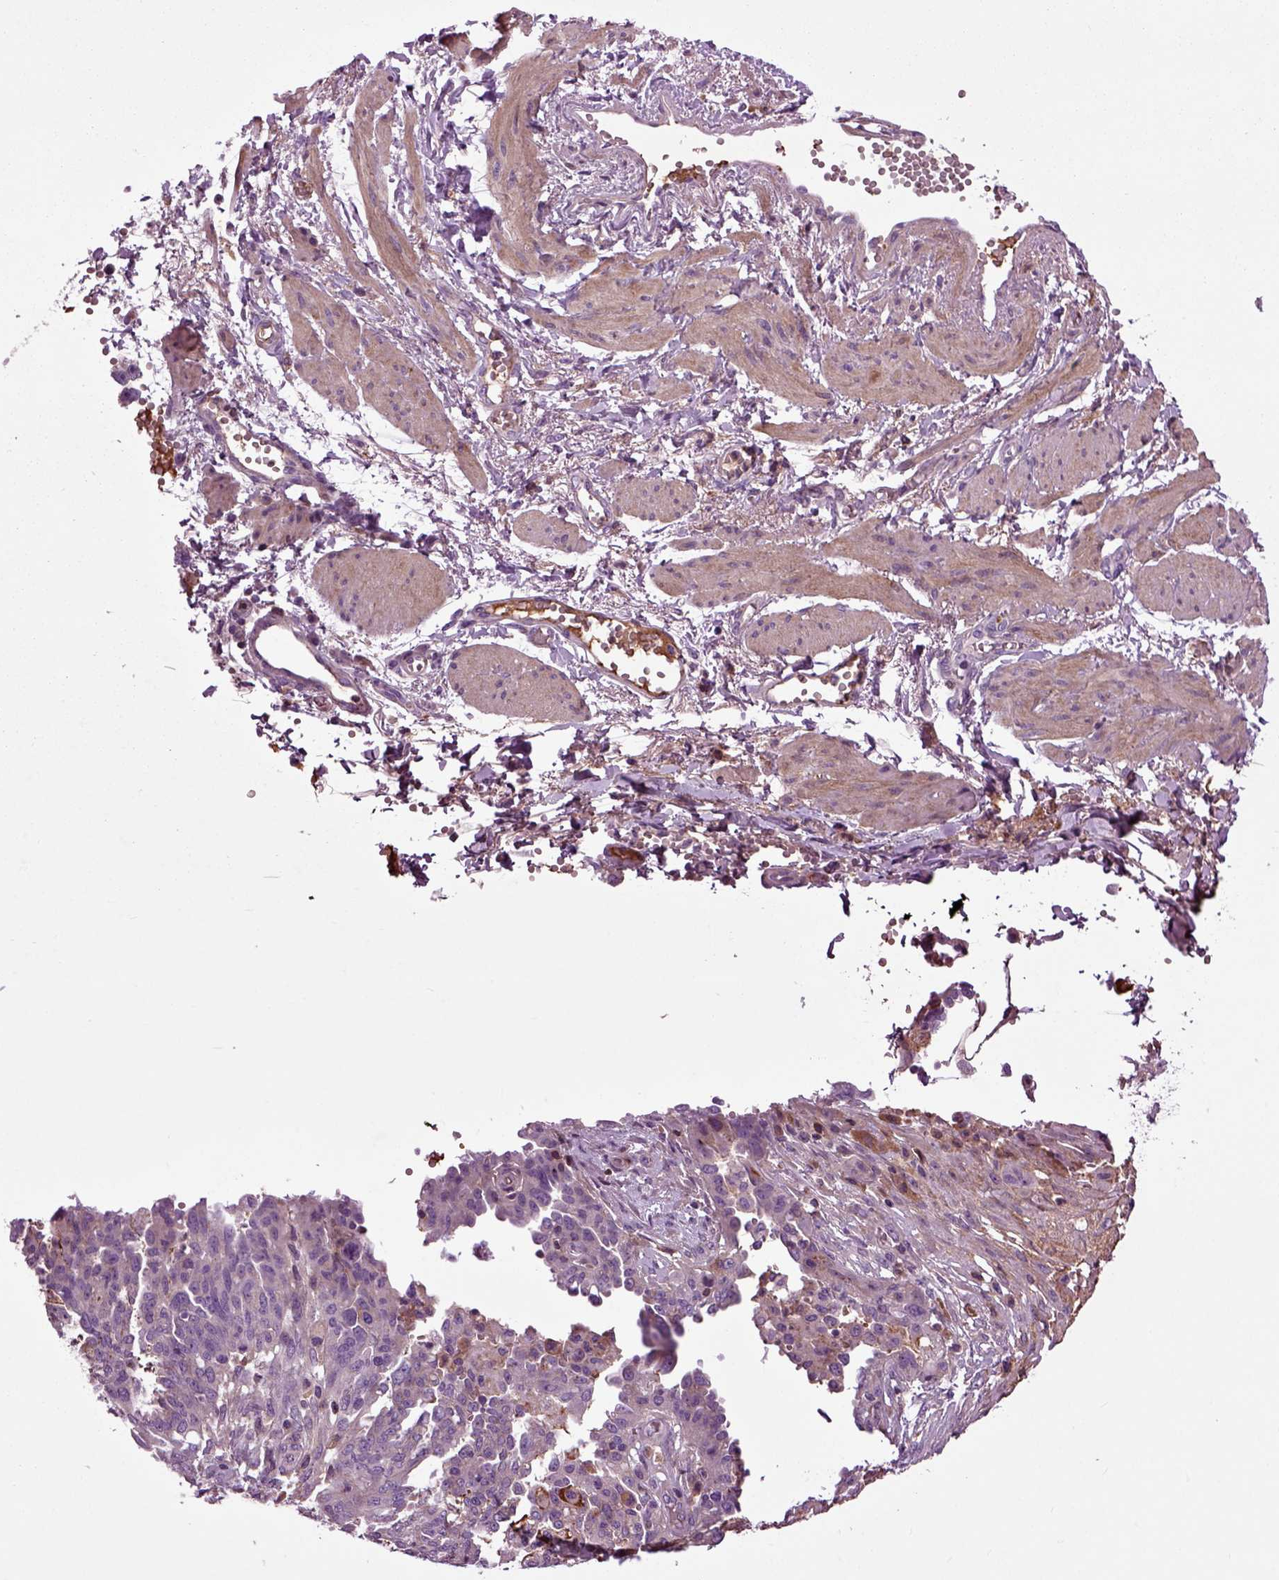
{"staining": {"intensity": "negative", "quantity": "none", "location": "none"}, "tissue": "ovarian cancer", "cell_type": "Tumor cells", "image_type": "cancer", "snomed": [{"axis": "morphology", "description": "Cystadenocarcinoma, serous, NOS"}, {"axis": "topography", "description": "Ovary"}], "caption": "The immunohistochemistry (IHC) histopathology image has no significant positivity in tumor cells of ovarian cancer (serous cystadenocarcinoma) tissue.", "gene": "SPON1", "patient": {"sex": "female", "age": 67}}